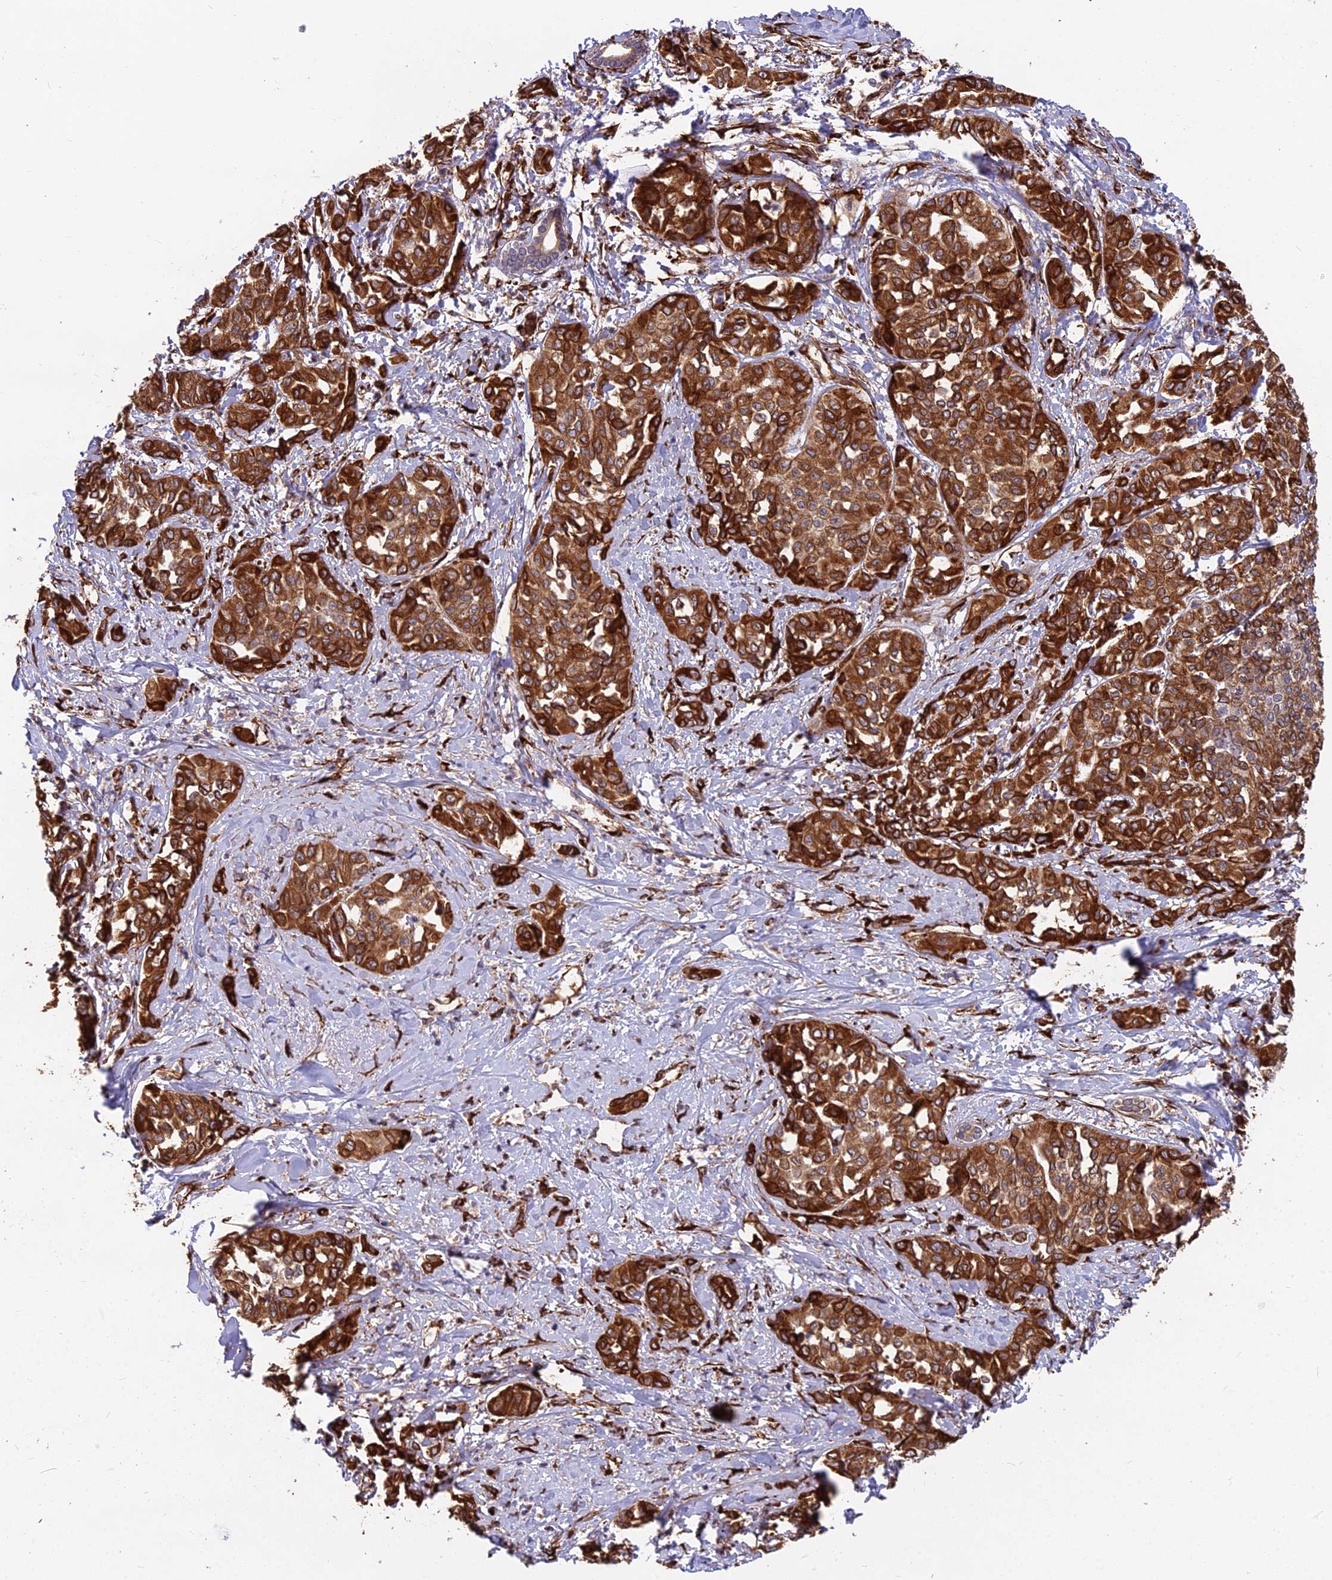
{"staining": {"intensity": "strong", "quantity": ">75%", "location": "cytoplasmic/membranous"}, "tissue": "liver cancer", "cell_type": "Tumor cells", "image_type": "cancer", "snomed": [{"axis": "morphology", "description": "Cholangiocarcinoma"}, {"axis": "topography", "description": "Liver"}], "caption": "A micrograph of liver cholangiocarcinoma stained for a protein shows strong cytoplasmic/membranous brown staining in tumor cells.", "gene": "NDUFAF7", "patient": {"sex": "female", "age": 77}}